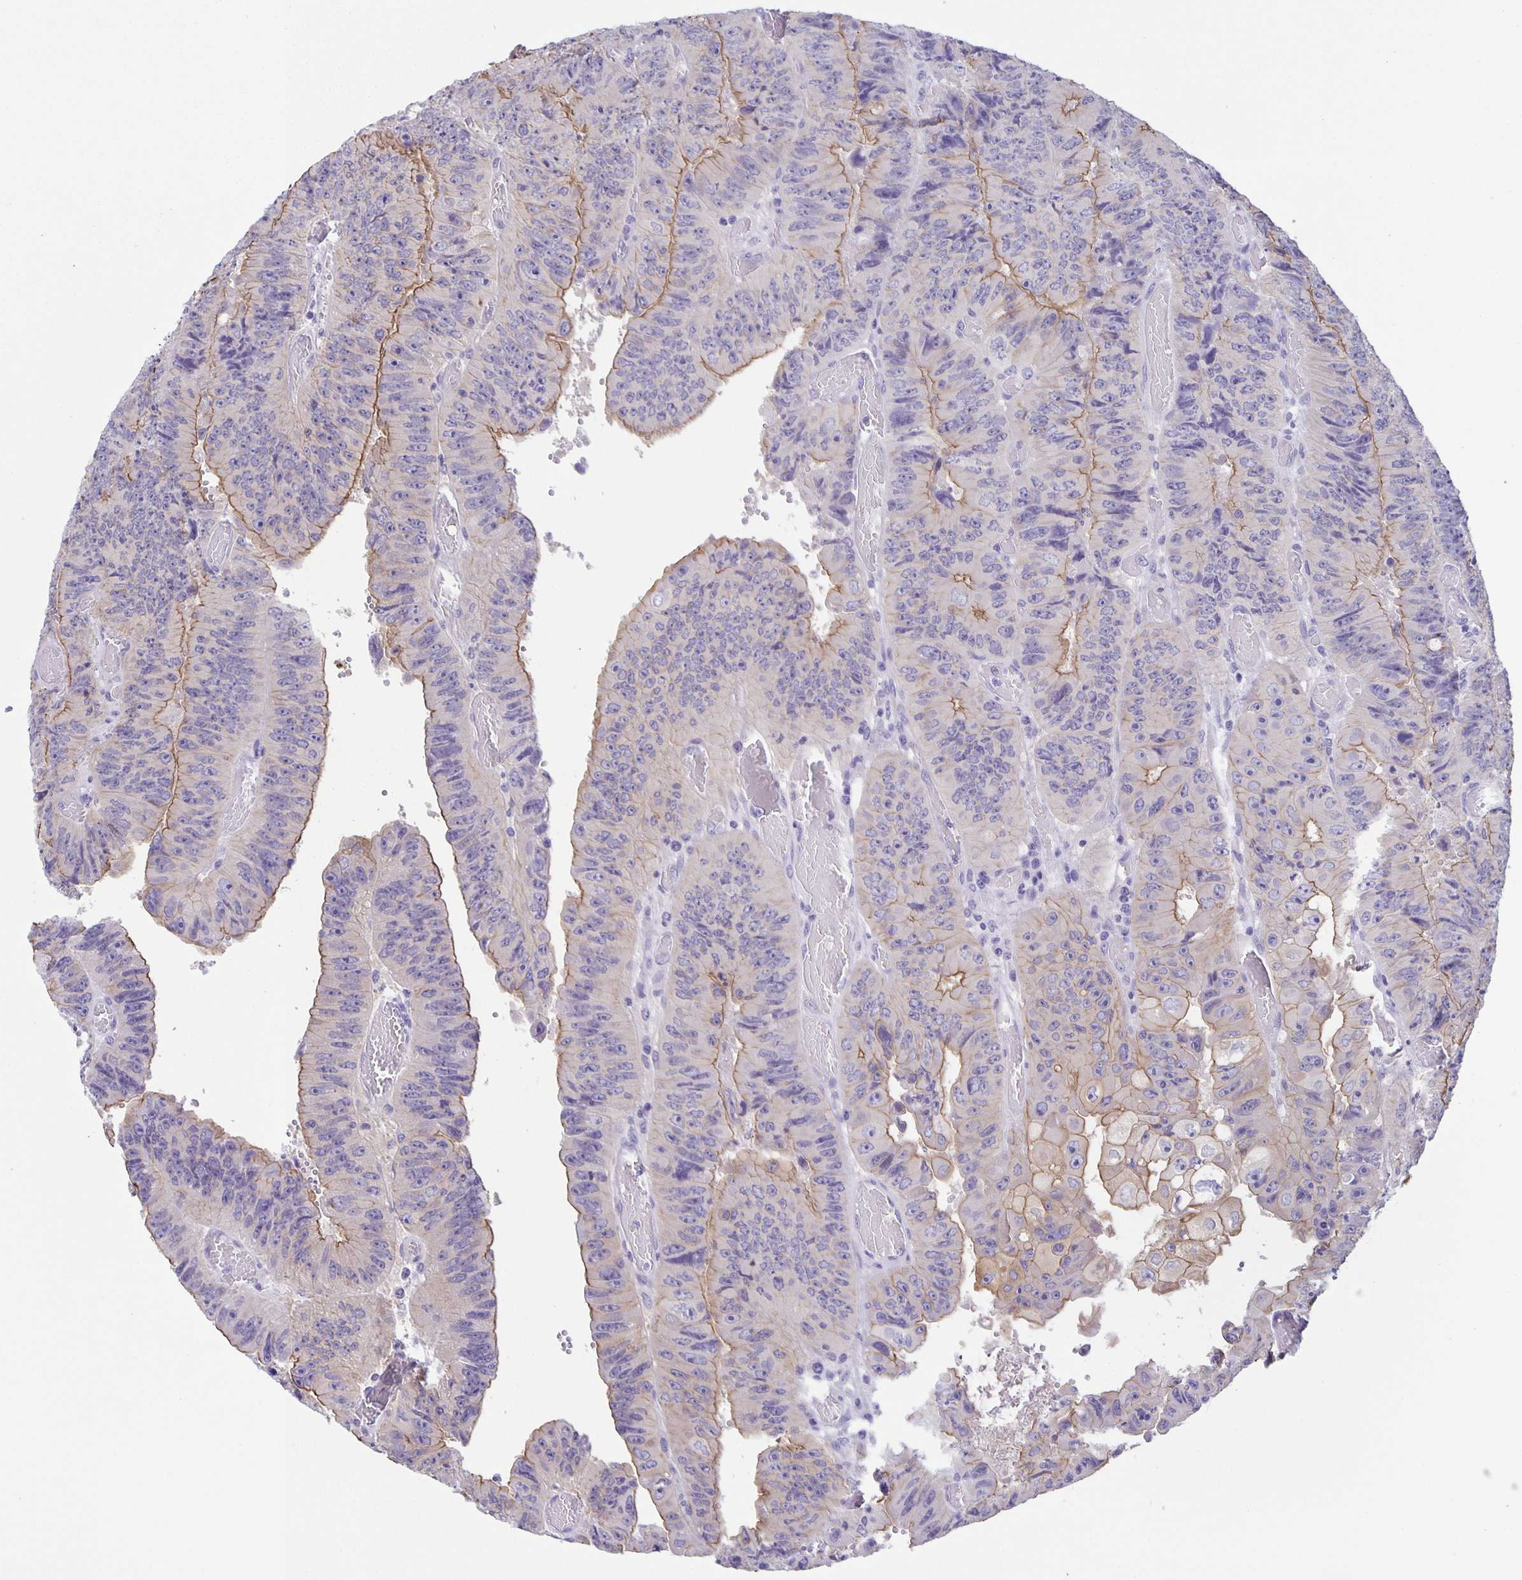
{"staining": {"intensity": "moderate", "quantity": "25%-75%", "location": "cytoplasmic/membranous"}, "tissue": "colorectal cancer", "cell_type": "Tumor cells", "image_type": "cancer", "snomed": [{"axis": "morphology", "description": "Adenocarcinoma, NOS"}, {"axis": "topography", "description": "Colon"}], "caption": "Protein expression analysis of human adenocarcinoma (colorectal) reveals moderate cytoplasmic/membranous positivity in approximately 25%-75% of tumor cells.", "gene": "PTPN3", "patient": {"sex": "female", "age": 84}}